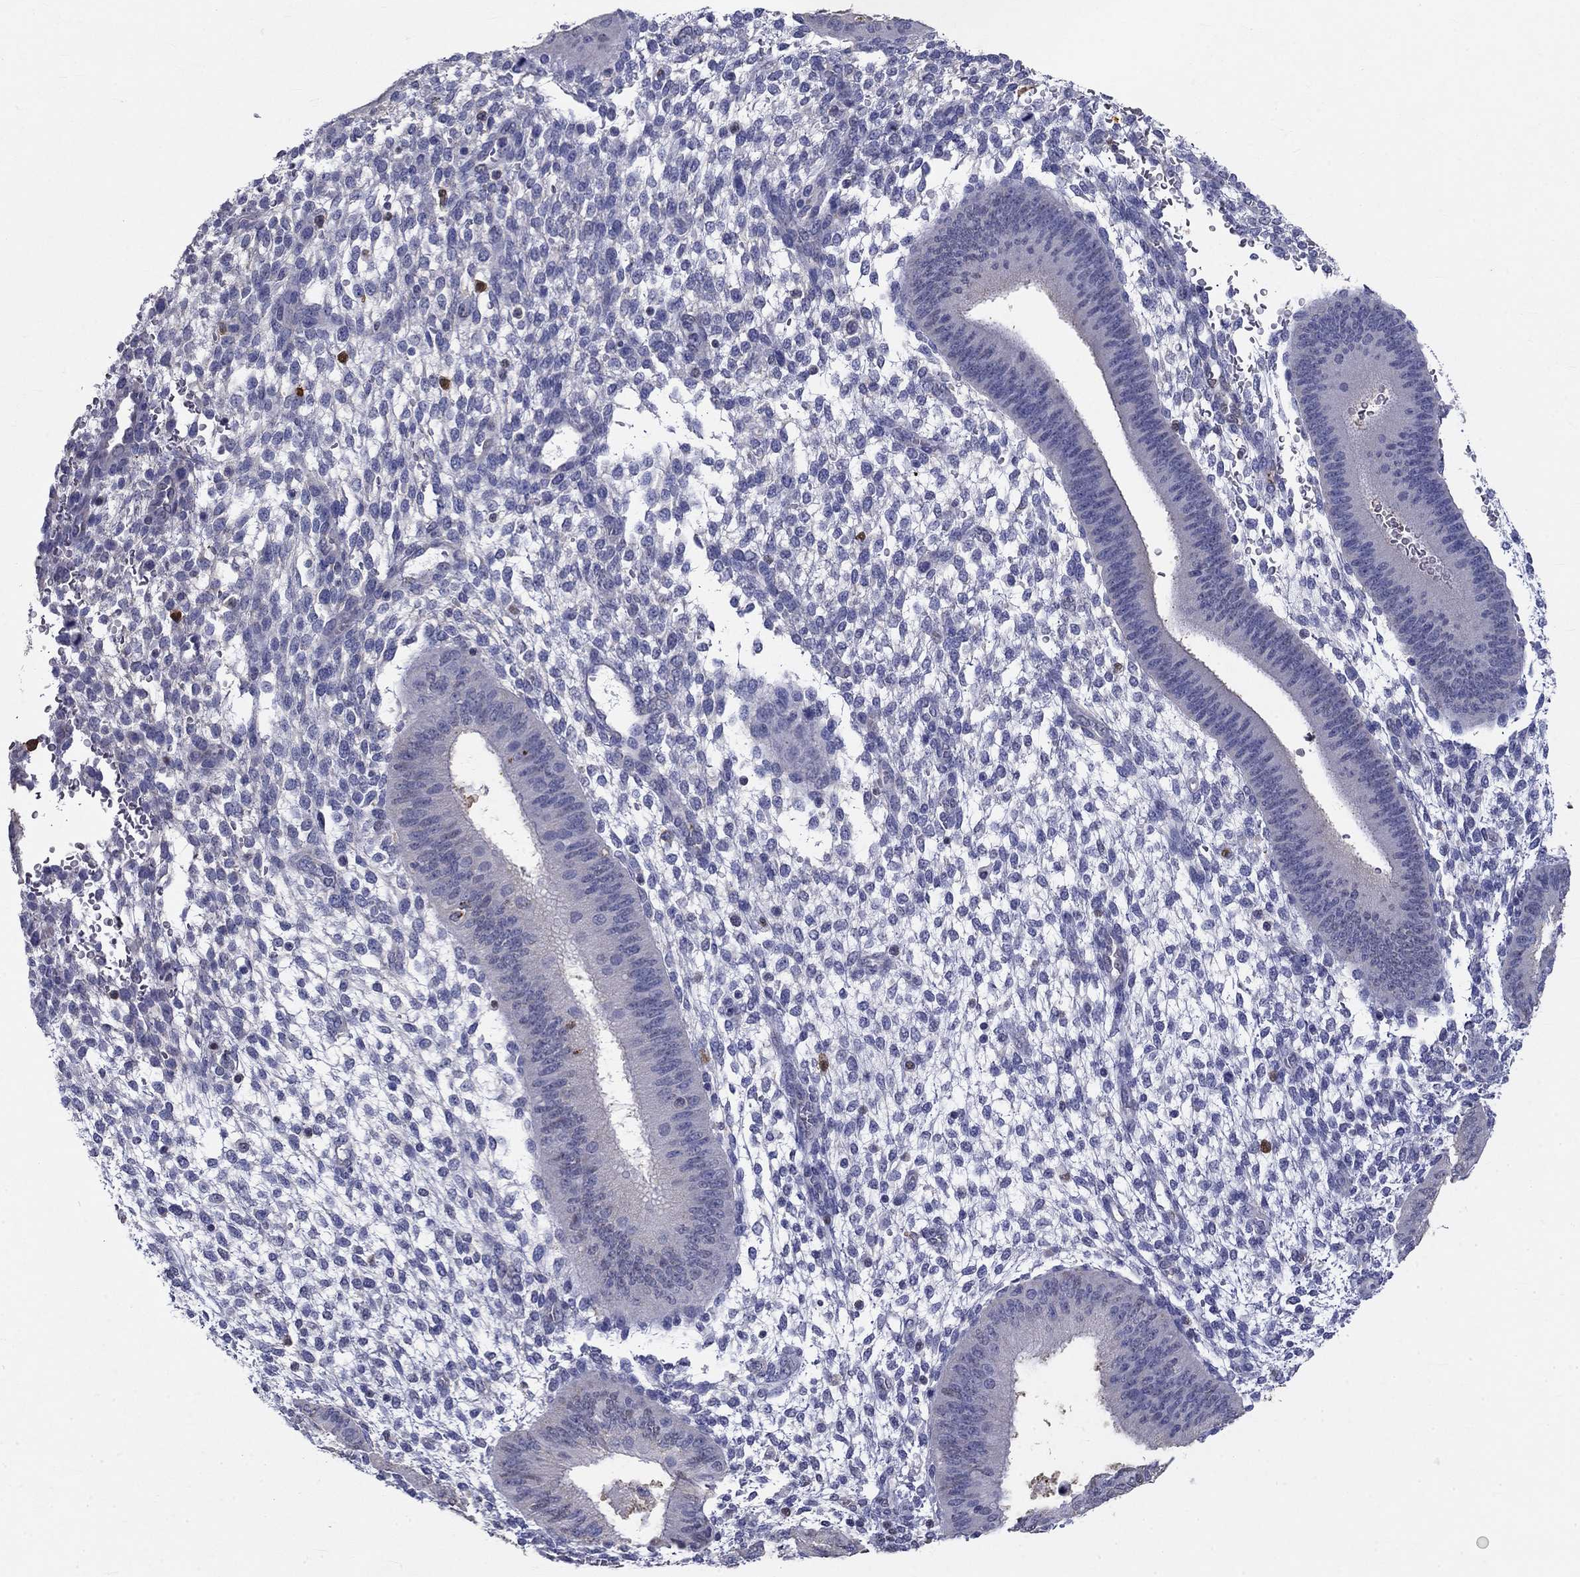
{"staining": {"intensity": "negative", "quantity": "none", "location": "none"}, "tissue": "endometrium", "cell_type": "Cells in endometrial stroma", "image_type": "normal", "snomed": [{"axis": "morphology", "description": "Normal tissue, NOS"}, {"axis": "topography", "description": "Endometrium"}], "caption": "IHC histopathology image of unremarkable endometrium: human endometrium stained with DAB (3,3'-diaminobenzidine) reveals no significant protein staining in cells in endometrial stroma.", "gene": "IGSF8", "patient": {"sex": "female", "age": 39}}